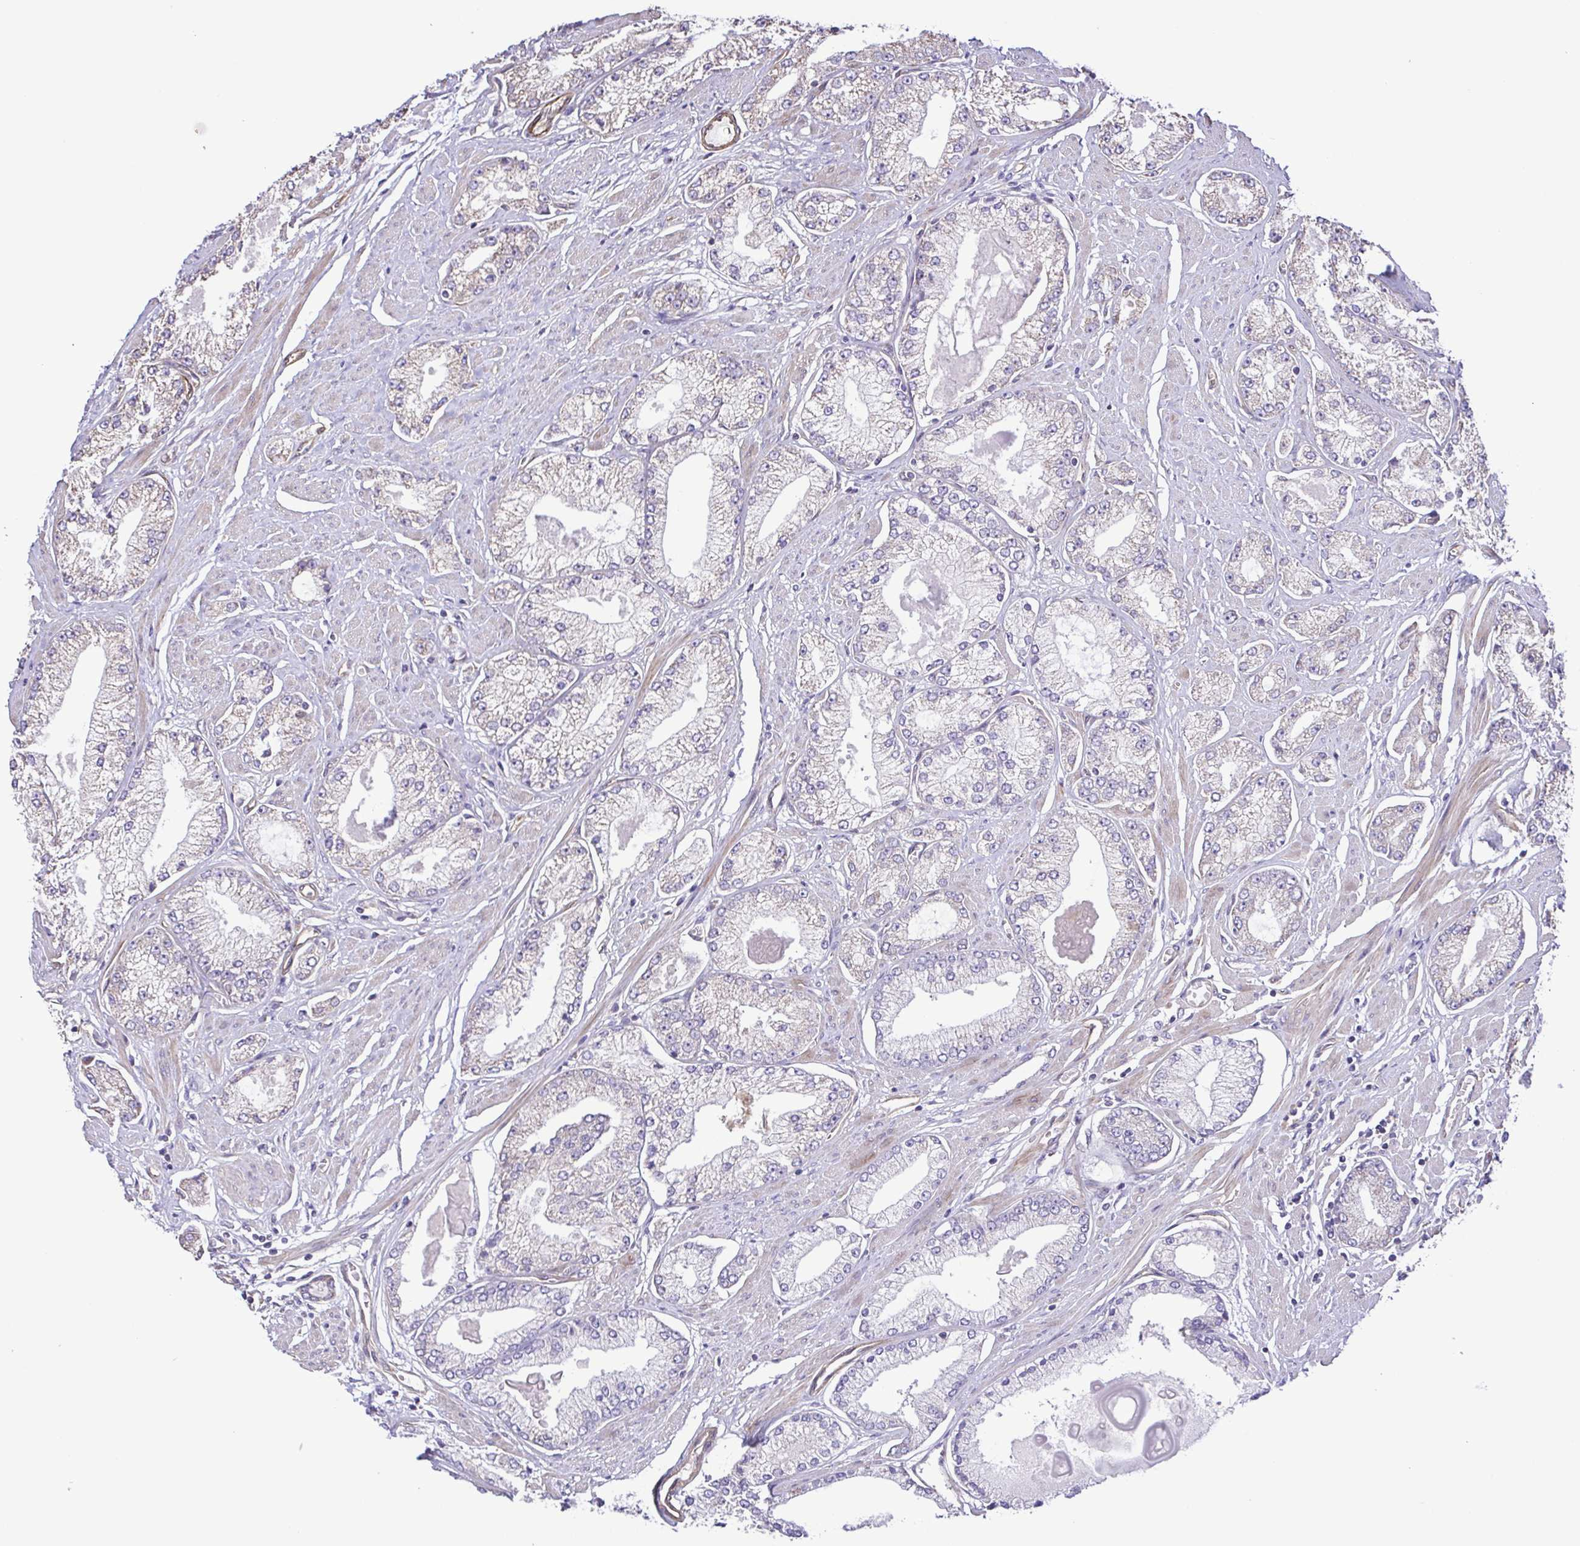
{"staining": {"intensity": "negative", "quantity": "none", "location": "none"}, "tissue": "prostate cancer", "cell_type": "Tumor cells", "image_type": "cancer", "snomed": [{"axis": "morphology", "description": "Adenocarcinoma, High grade"}, {"axis": "topography", "description": "Prostate"}], "caption": "Protein analysis of prostate cancer demonstrates no significant expression in tumor cells.", "gene": "FLT1", "patient": {"sex": "male", "age": 68}}